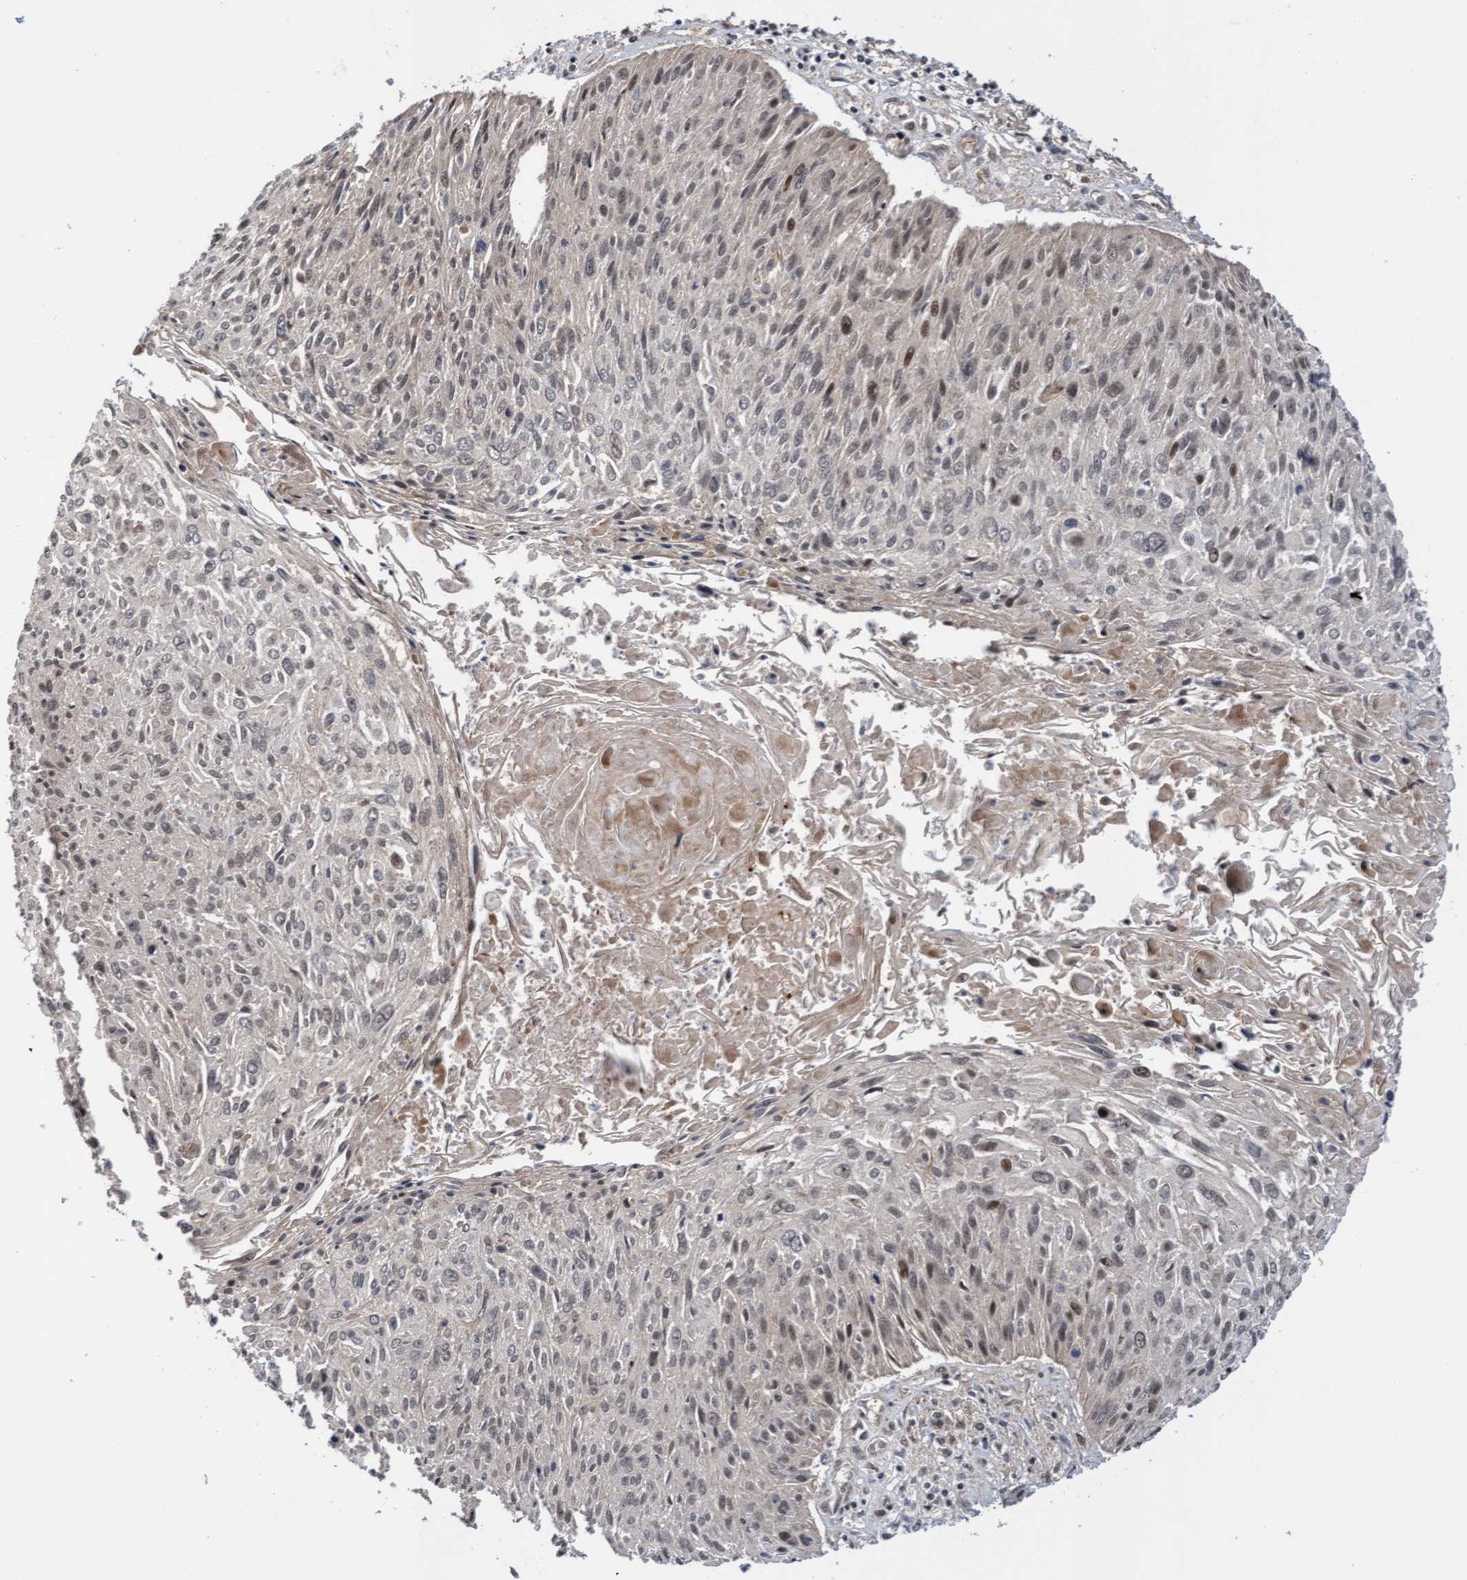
{"staining": {"intensity": "weak", "quantity": "25%-75%", "location": "cytoplasmic/membranous,nuclear"}, "tissue": "cervical cancer", "cell_type": "Tumor cells", "image_type": "cancer", "snomed": [{"axis": "morphology", "description": "Squamous cell carcinoma, NOS"}, {"axis": "topography", "description": "Cervix"}], "caption": "Human squamous cell carcinoma (cervical) stained with a protein marker reveals weak staining in tumor cells.", "gene": "ITFG1", "patient": {"sex": "female", "age": 51}}